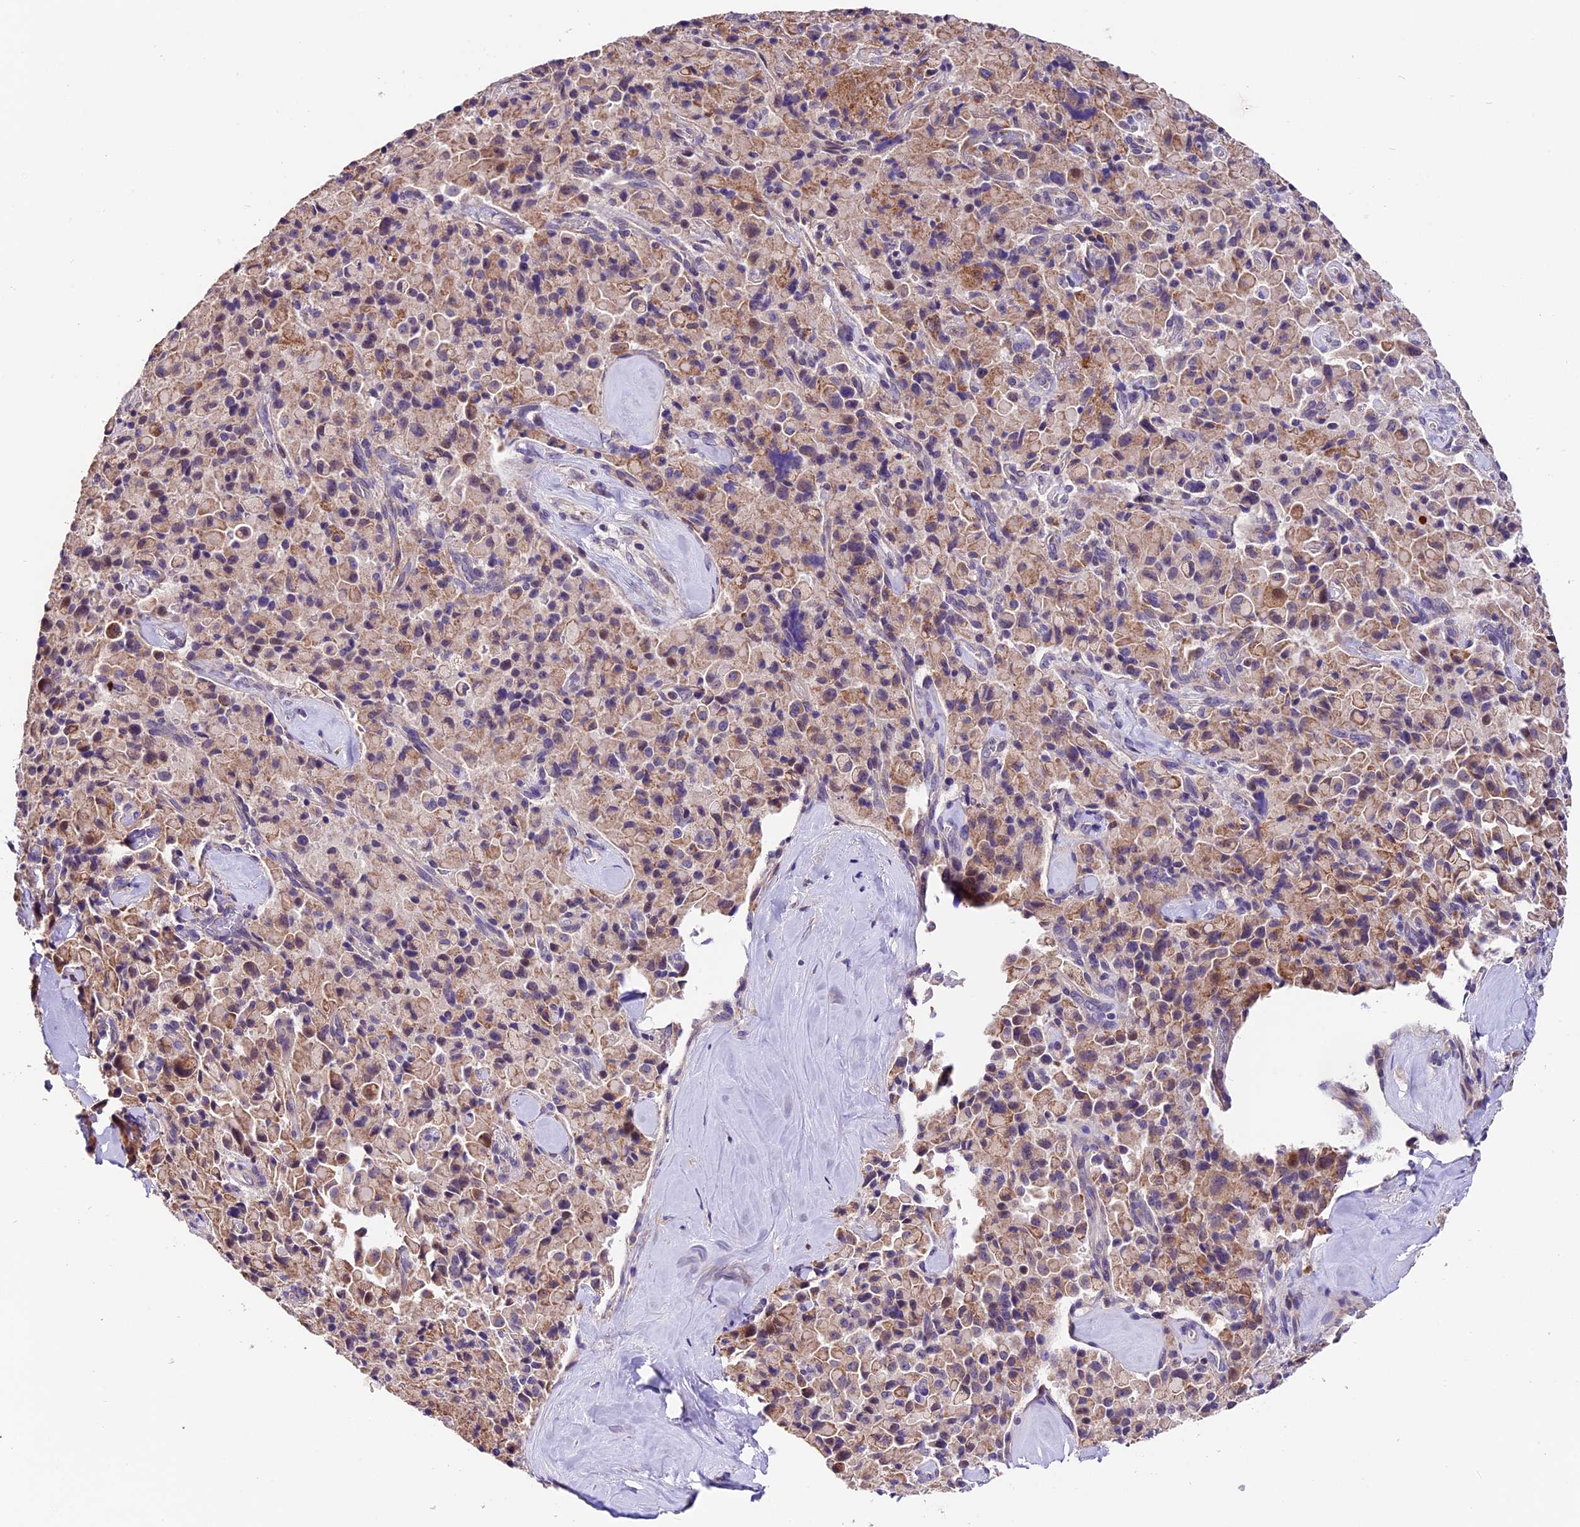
{"staining": {"intensity": "weak", "quantity": "25%-75%", "location": "cytoplasmic/membranous"}, "tissue": "pancreatic cancer", "cell_type": "Tumor cells", "image_type": "cancer", "snomed": [{"axis": "morphology", "description": "Adenocarcinoma, NOS"}, {"axis": "topography", "description": "Pancreas"}], "caption": "Immunohistochemistry histopathology image of human adenocarcinoma (pancreatic) stained for a protein (brown), which displays low levels of weak cytoplasmic/membranous staining in about 25%-75% of tumor cells.", "gene": "DDX28", "patient": {"sex": "male", "age": 65}}